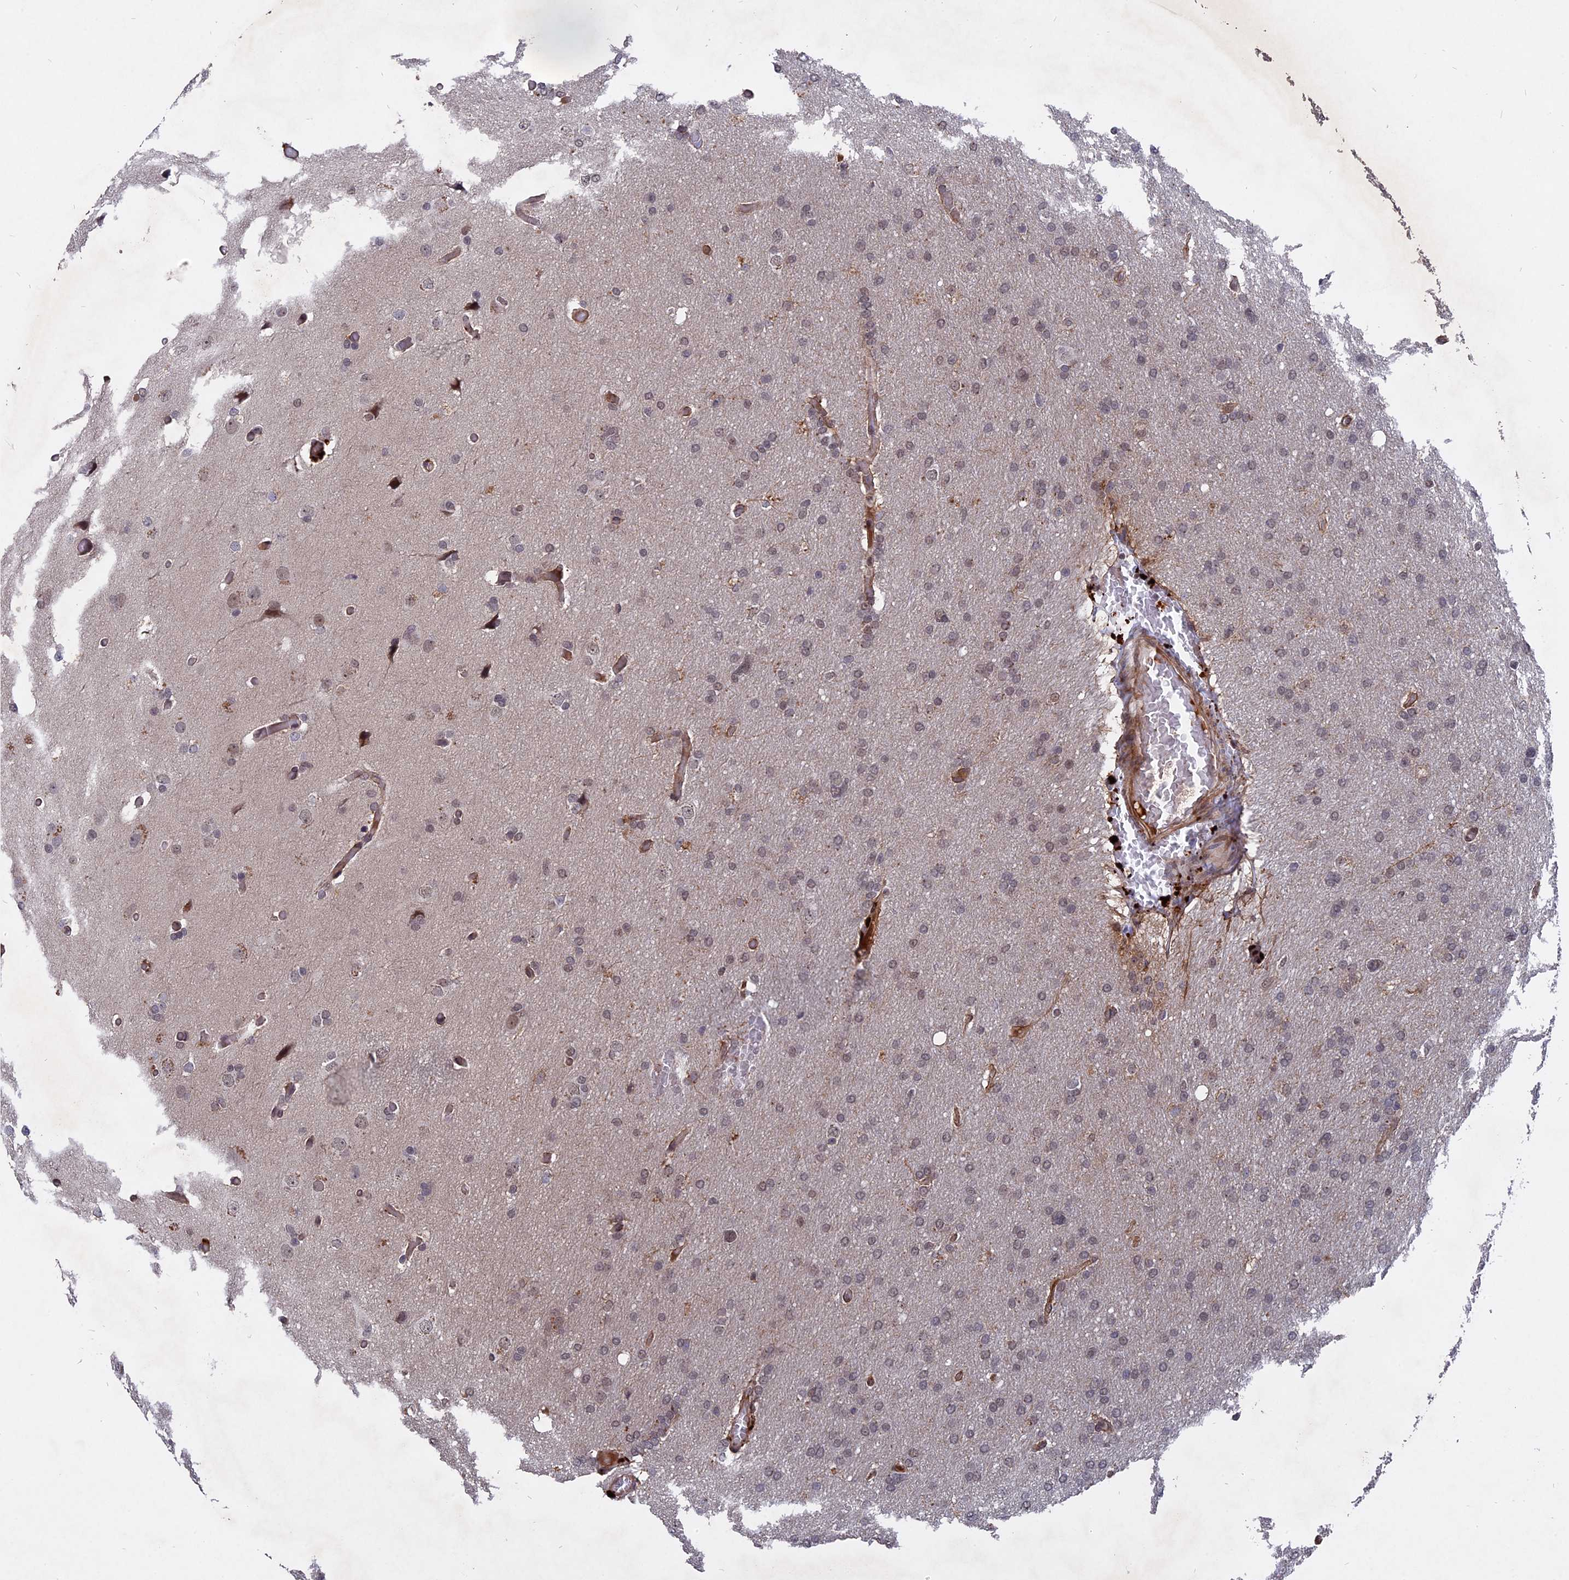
{"staining": {"intensity": "weak", "quantity": "<25%", "location": "cytoplasmic/membranous,nuclear"}, "tissue": "glioma", "cell_type": "Tumor cells", "image_type": "cancer", "snomed": [{"axis": "morphology", "description": "Glioma, malignant, High grade"}, {"axis": "topography", "description": "Cerebral cortex"}], "caption": "Immunohistochemistry (IHC) histopathology image of malignant high-grade glioma stained for a protein (brown), which displays no positivity in tumor cells.", "gene": "NOSIP", "patient": {"sex": "female", "age": 36}}